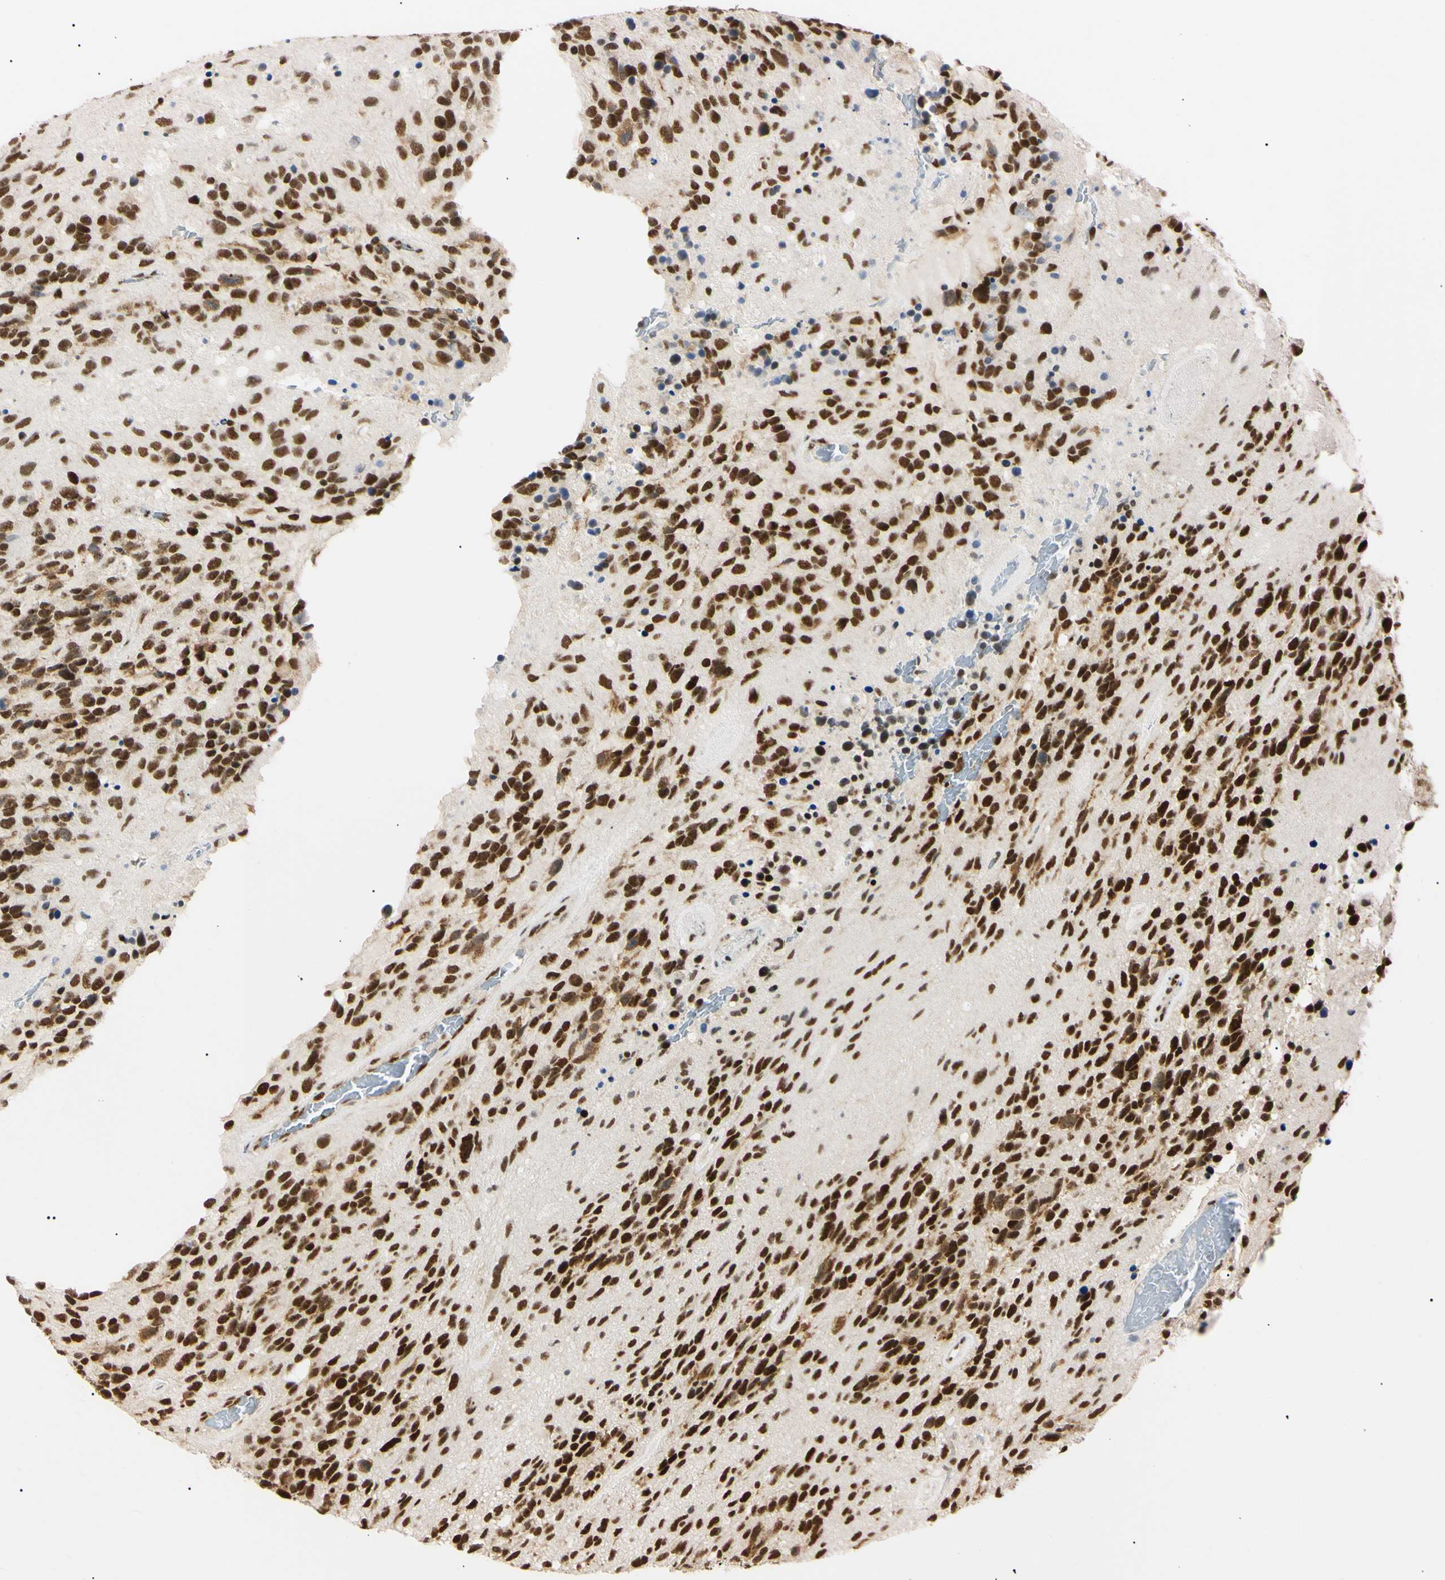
{"staining": {"intensity": "strong", "quantity": ">75%", "location": "nuclear"}, "tissue": "glioma", "cell_type": "Tumor cells", "image_type": "cancer", "snomed": [{"axis": "morphology", "description": "Glioma, malignant, High grade"}, {"axis": "topography", "description": "Brain"}], "caption": "A high-resolution micrograph shows immunohistochemistry (IHC) staining of high-grade glioma (malignant), which shows strong nuclear expression in about >75% of tumor cells.", "gene": "ZNF134", "patient": {"sex": "female", "age": 58}}